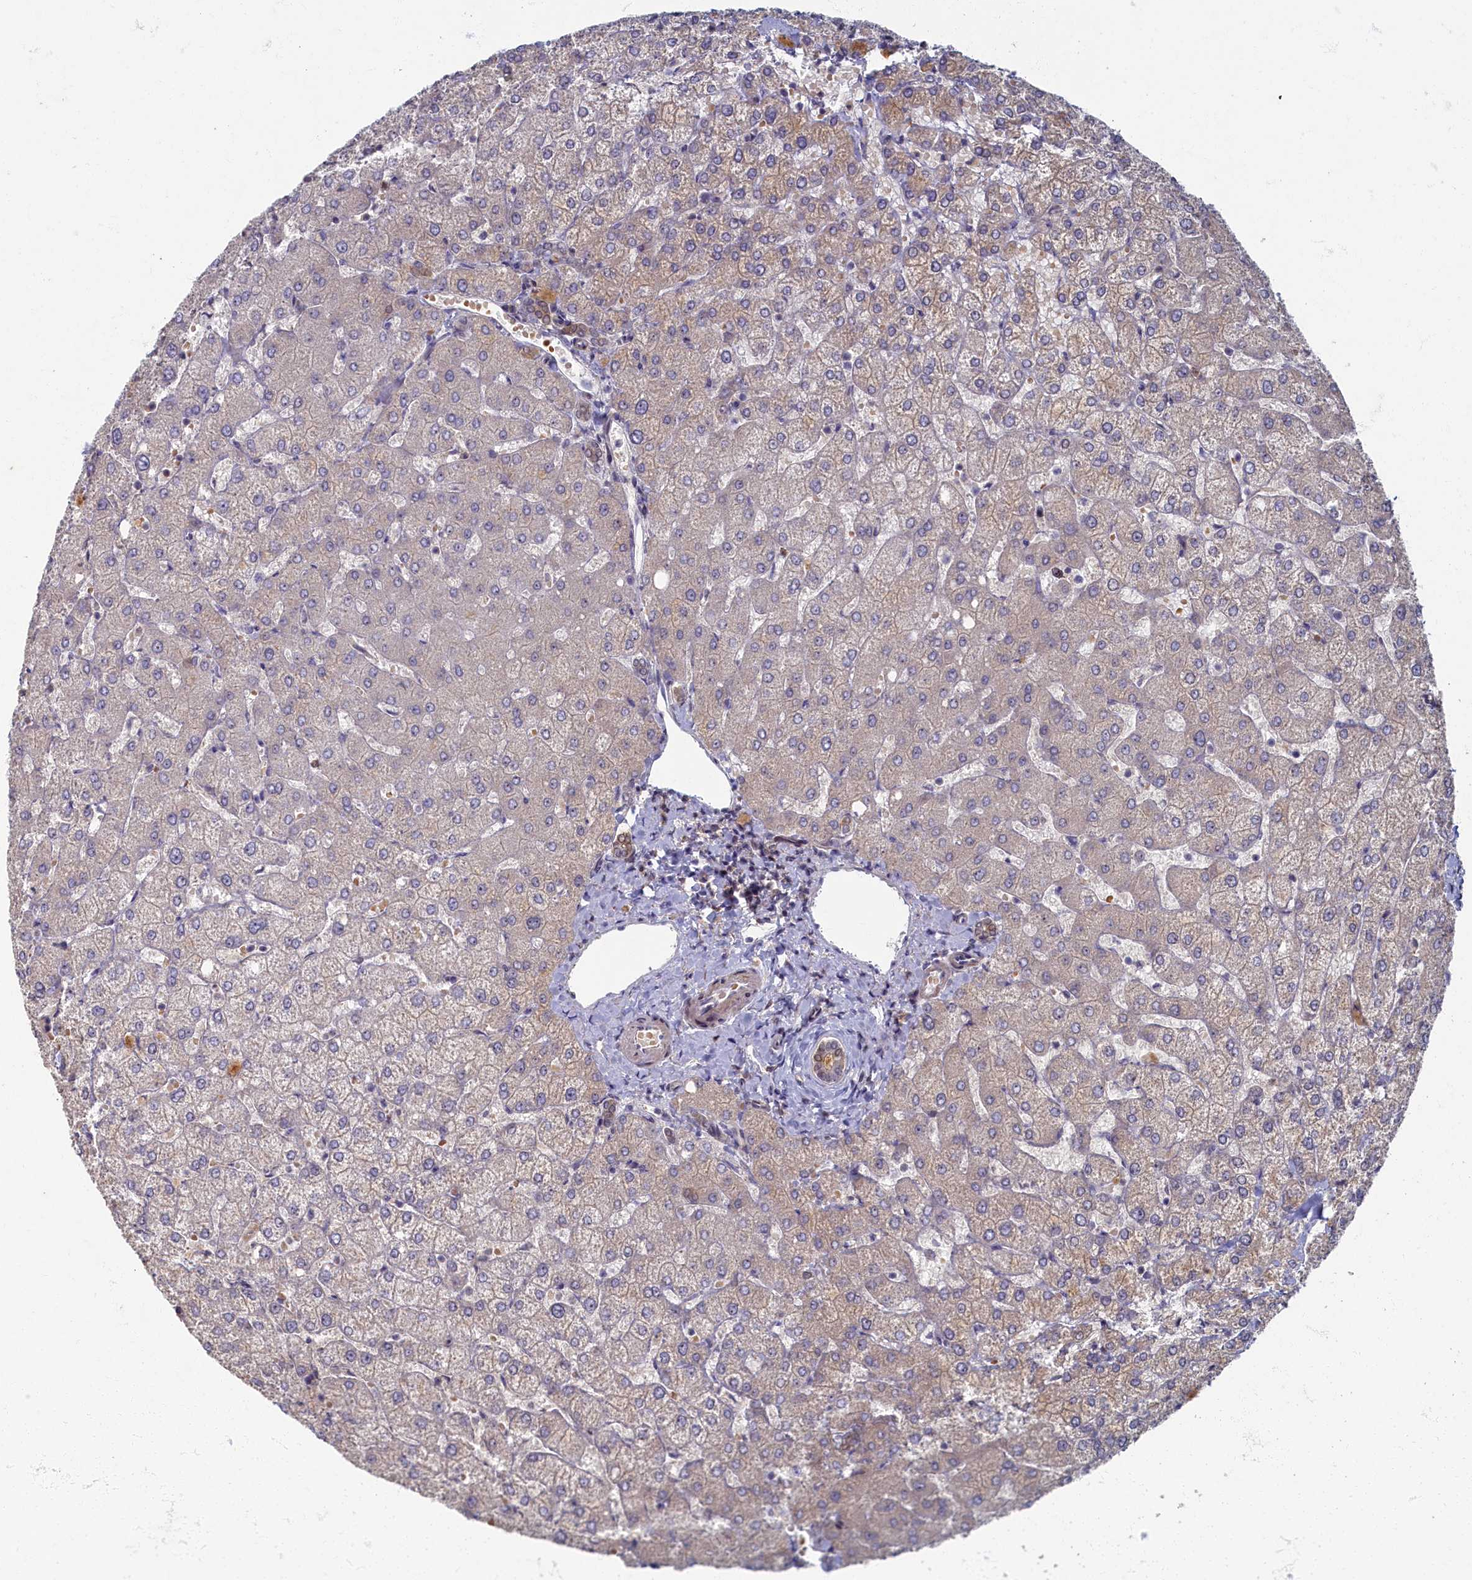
{"staining": {"intensity": "weak", "quantity": "<25%", "location": "nuclear"}, "tissue": "liver", "cell_type": "Cholangiocytes", "image_type": "normal", "snomed": [{"axis": "morphology", "description": "Normal tissue, NOS"}, {"axis": "topography", "description": "Liver"}], "caption": "Immunohistochemistry (IHC) micrograph of unremarkable liver: human liver stained with DAB exhibits no significant protein expression in cholangiocytes. The staining was performed using DAB (3,3'-diaminobenzidine) to visualize the protein expression in brown, while the nuclei were stained in blue with hematoxylin (Magnification: 20x).", "gene": "HUNK", "patient": {"sex": "female", "age": 54}}